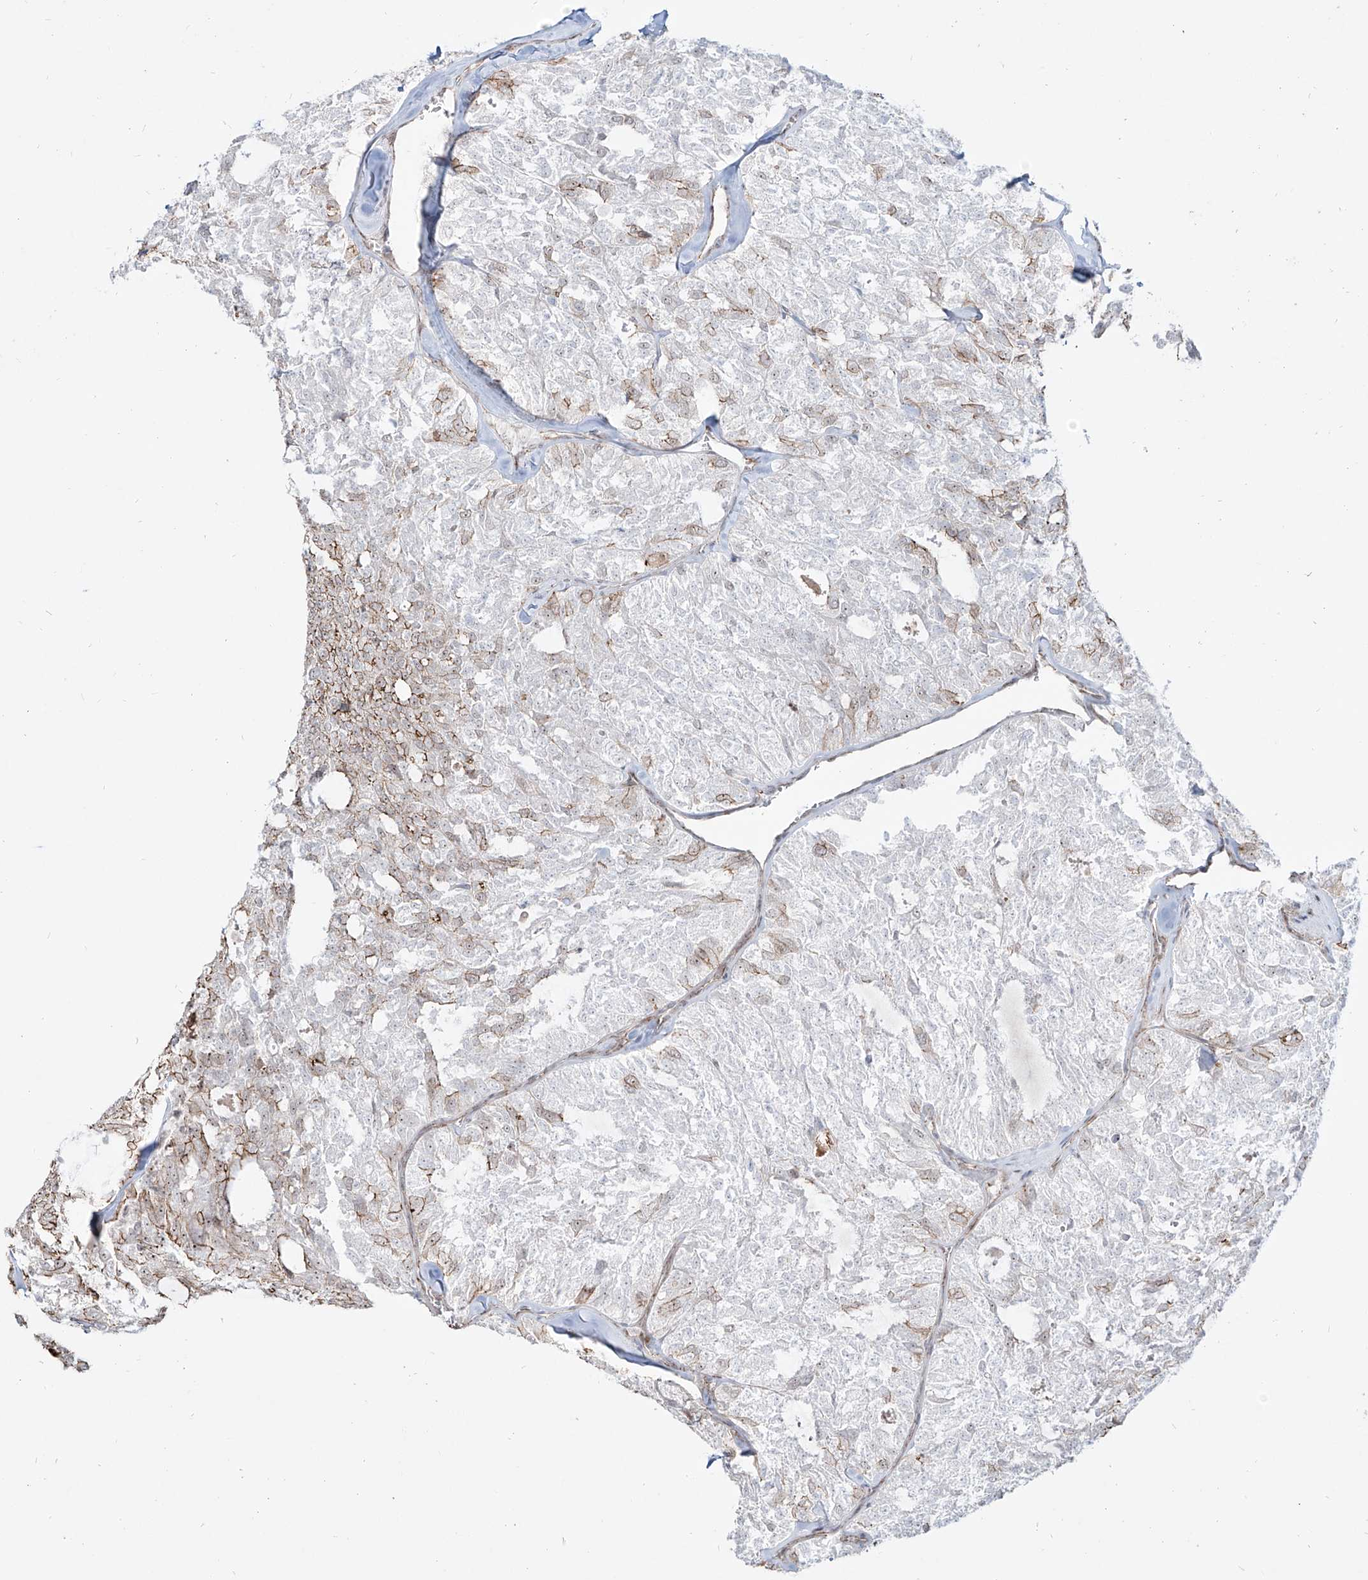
{"staining": {"intensity": "moderate", "quantity": "25%-75%", "location": "cytoplasmic/membranous"}, "tissue": "thyroid cancer", "cell_type": "Tumor cells", "image_type": "cancer", "snomed": [{"axis": "morphology", "description": "Follicular adenoma carcinoma, NOS"}, {"axis": "topography", "description": "Thyroid gland"}], "caption": "The image displays staining of thyroid follicular adenoma carcinoma, revealing moderate cytoplasmic/membranous protein expression (brown color) within tumor cells.", "gene": "ZNF710", "patient": {"sex": "male", "age": 75}}